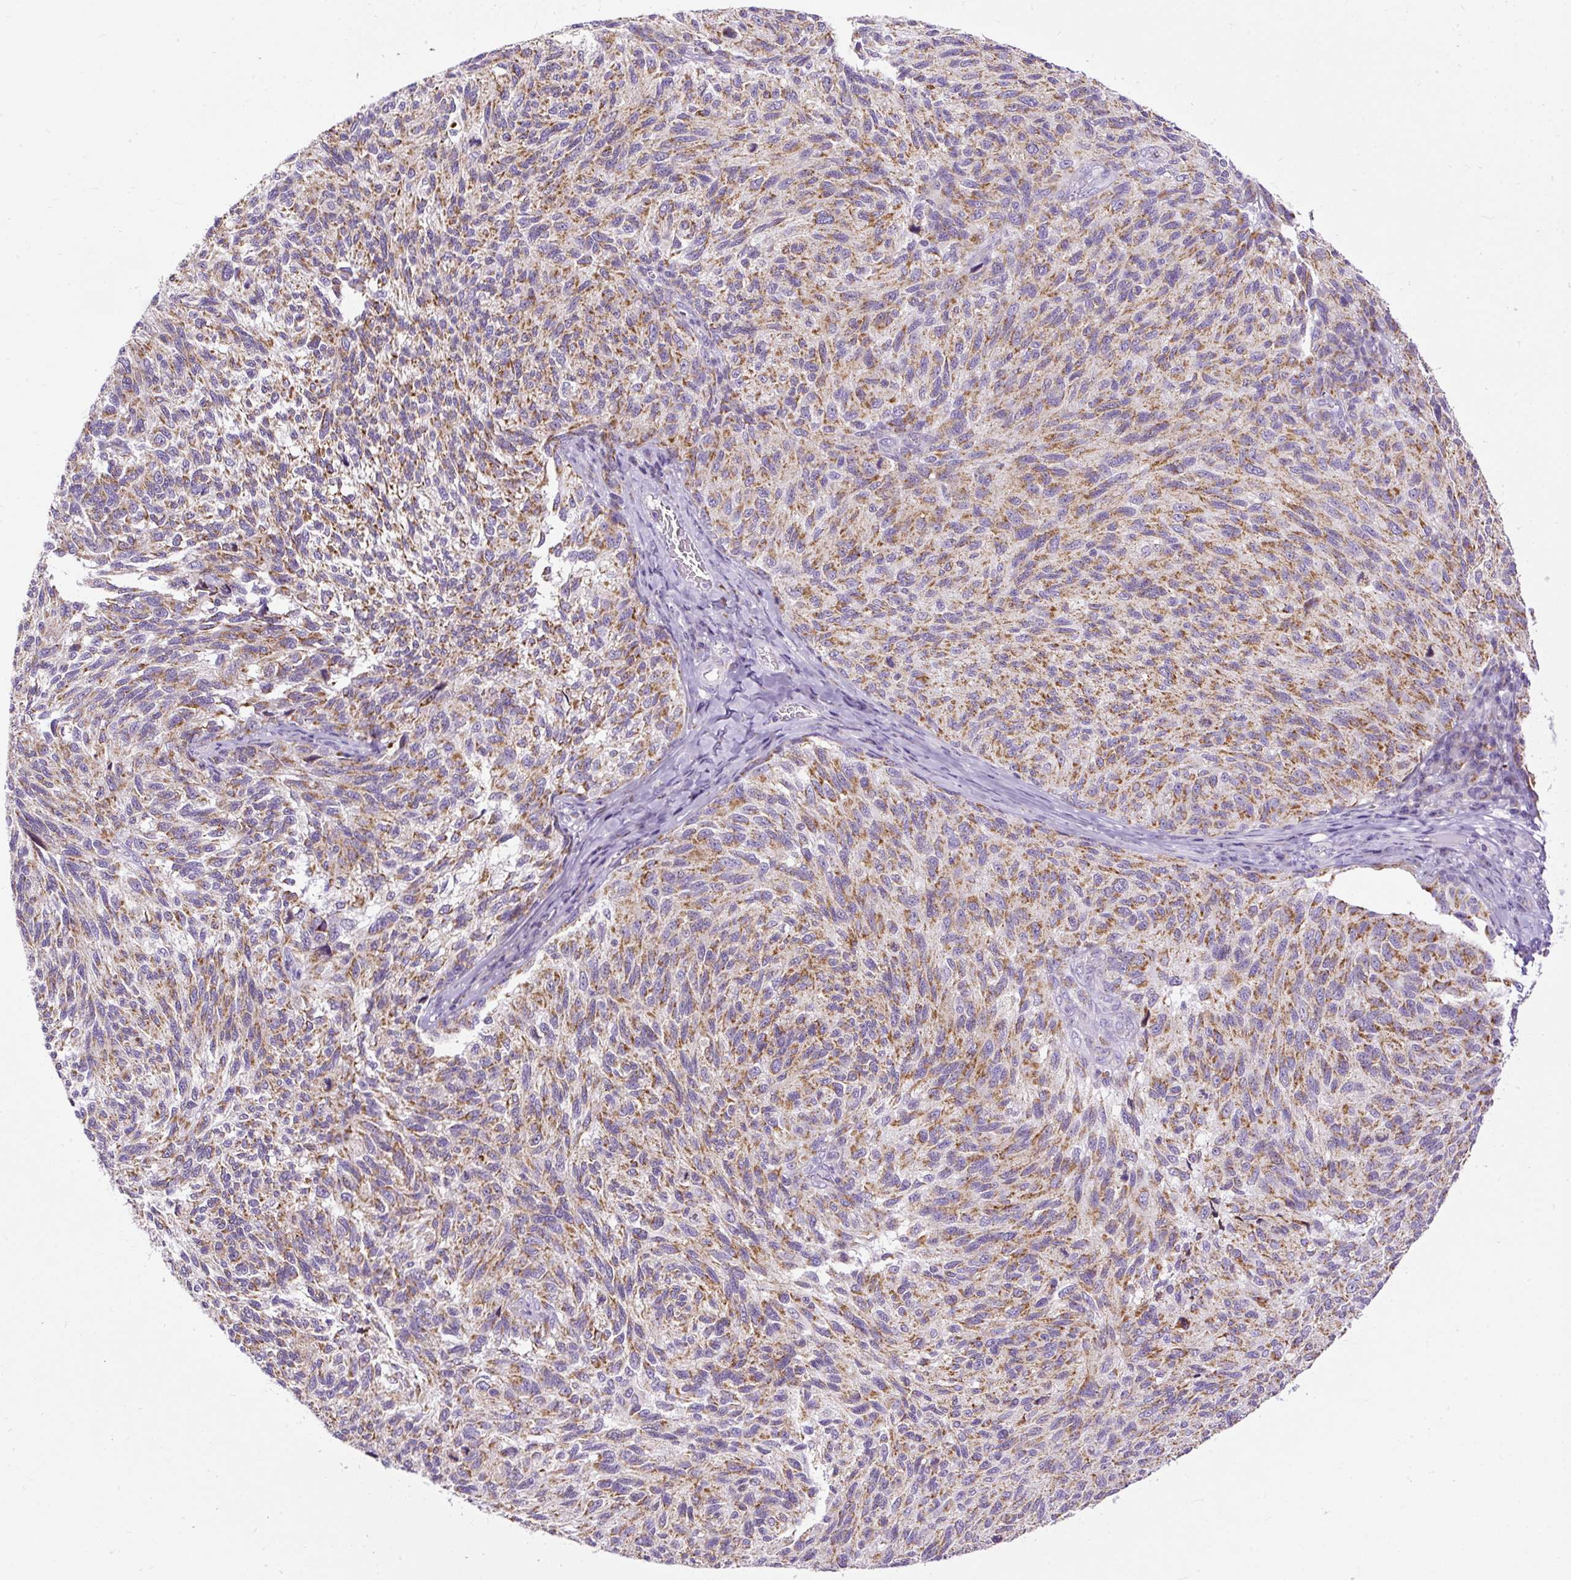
{"staining": {"intensity": "moderate", "quantity": ">75%", "location": "cytoplasmic/membranous"}, "tissue": "melanoma", "cell_type": "Tumor cells", "image_type": "cancer", "snomed": [{"axis": "morphology", "description": "Malignant melanoma, NOS"}, {"axis": "topography", "description": "Skin"}], "caption": "Tumor cells reveal medium levels of moderate cytoplasmic/membranous expression in approximately >75% of cells in malignant melanoma. The staining was performed using DAB (3,3'-diaminobenzidine) to visualize the protein expression in brown, while the nuclei were stained in blue with hematoxylin (Magnification: 20x).", "gene": "FMC1", "patient": {"sex": "female", "age": 73}}